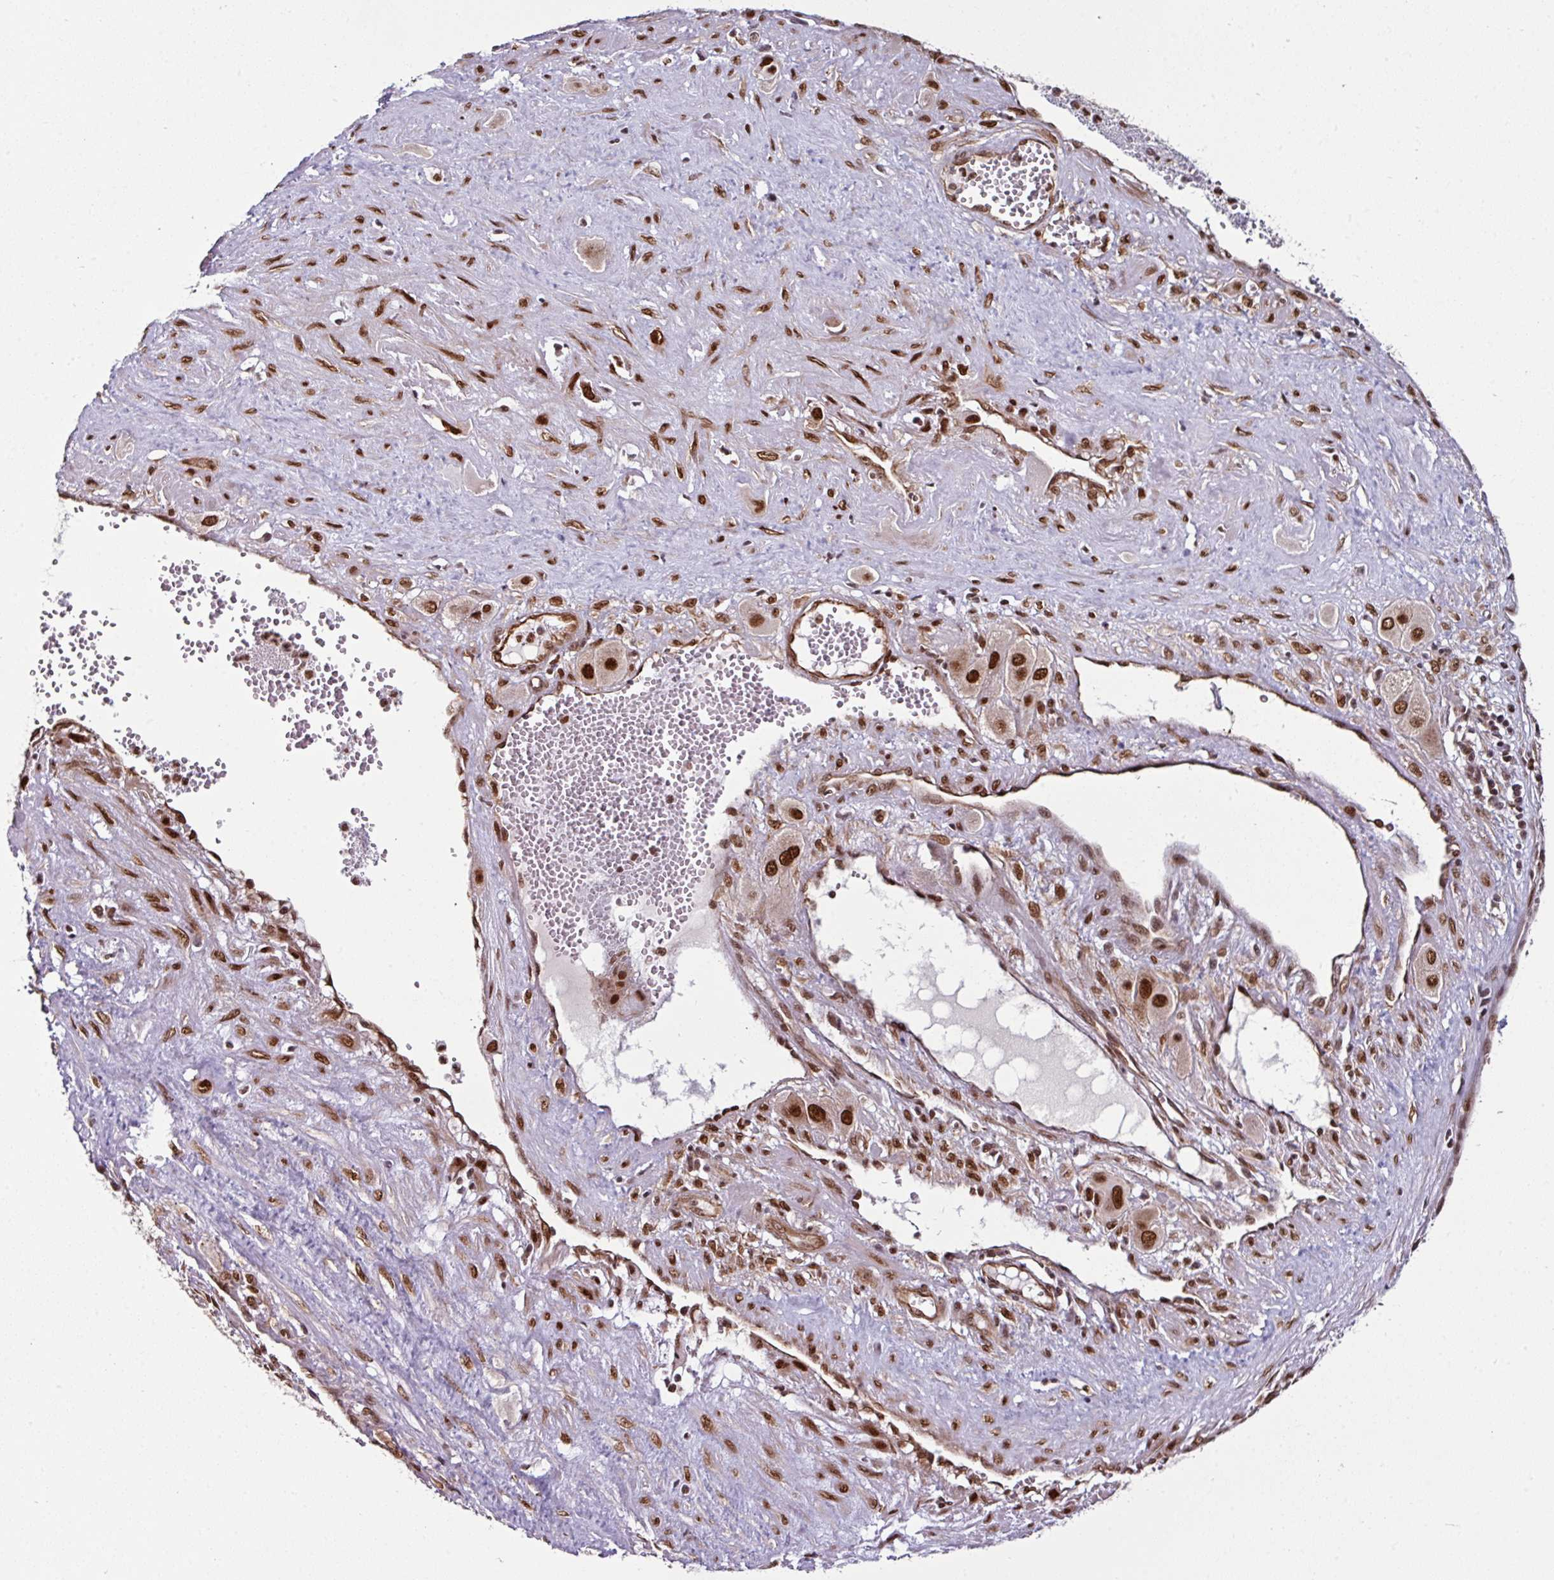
{"staining": {"intensity": "strong", "quantity": ">75%", "location": "nuclear"}, "tissue": "cervical cancer", "cell_type": "Tumor cells", "image_type": "cancer", "snomed": [{"axis": "morphology", "description": "Squamous cell carcinoma, NOS"}, {"axis": "topography", "description": "Cervix"}], "caption": "Protein staining displays strong nuclear expression in about >75% of tumor cells in squamous cell carcinoma (cervical).", "gene": "MORF4L2", "patient": {"sex": "female", "age": 34}}